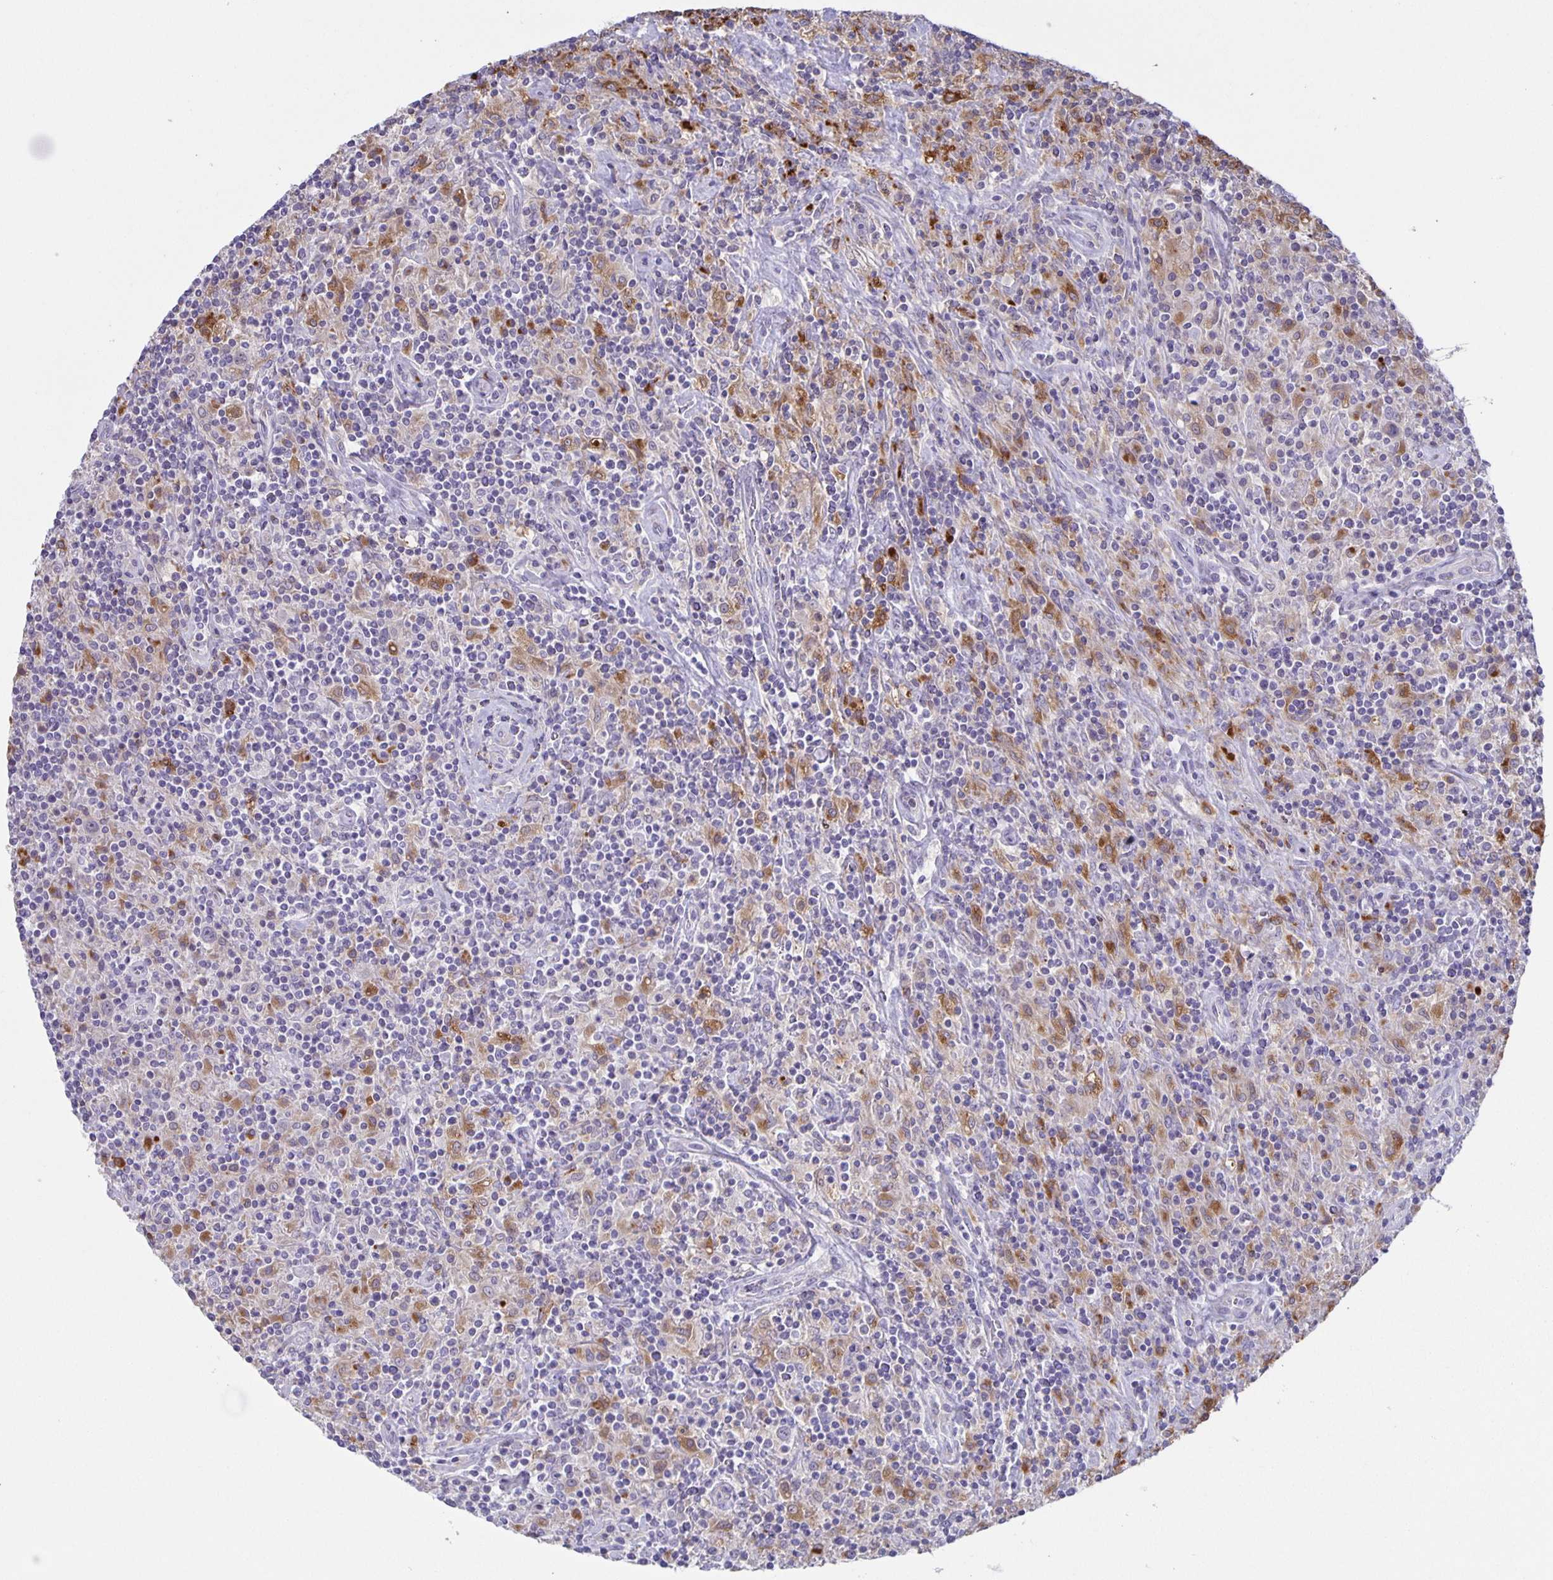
{"staining": {"intensity": "negative", "quantity": "none", "location": "none"}, "tissue": "lymphoma", "cell_type": "Tumor cells", "image_type": "cancer", "snomed": [{"axis": "morphology", "description": "Hodgkin's disease, NOS"}, {"axis": "topography", "description": "Lymph node"}], "caption": "An image of human lymphoma is negative for staining in tumor cells. (DAB (3,3'-diaminobenzidine) IHC, high magnification).", "gene": "LIPA", "patient": {"sex": "male", "age": 70}}